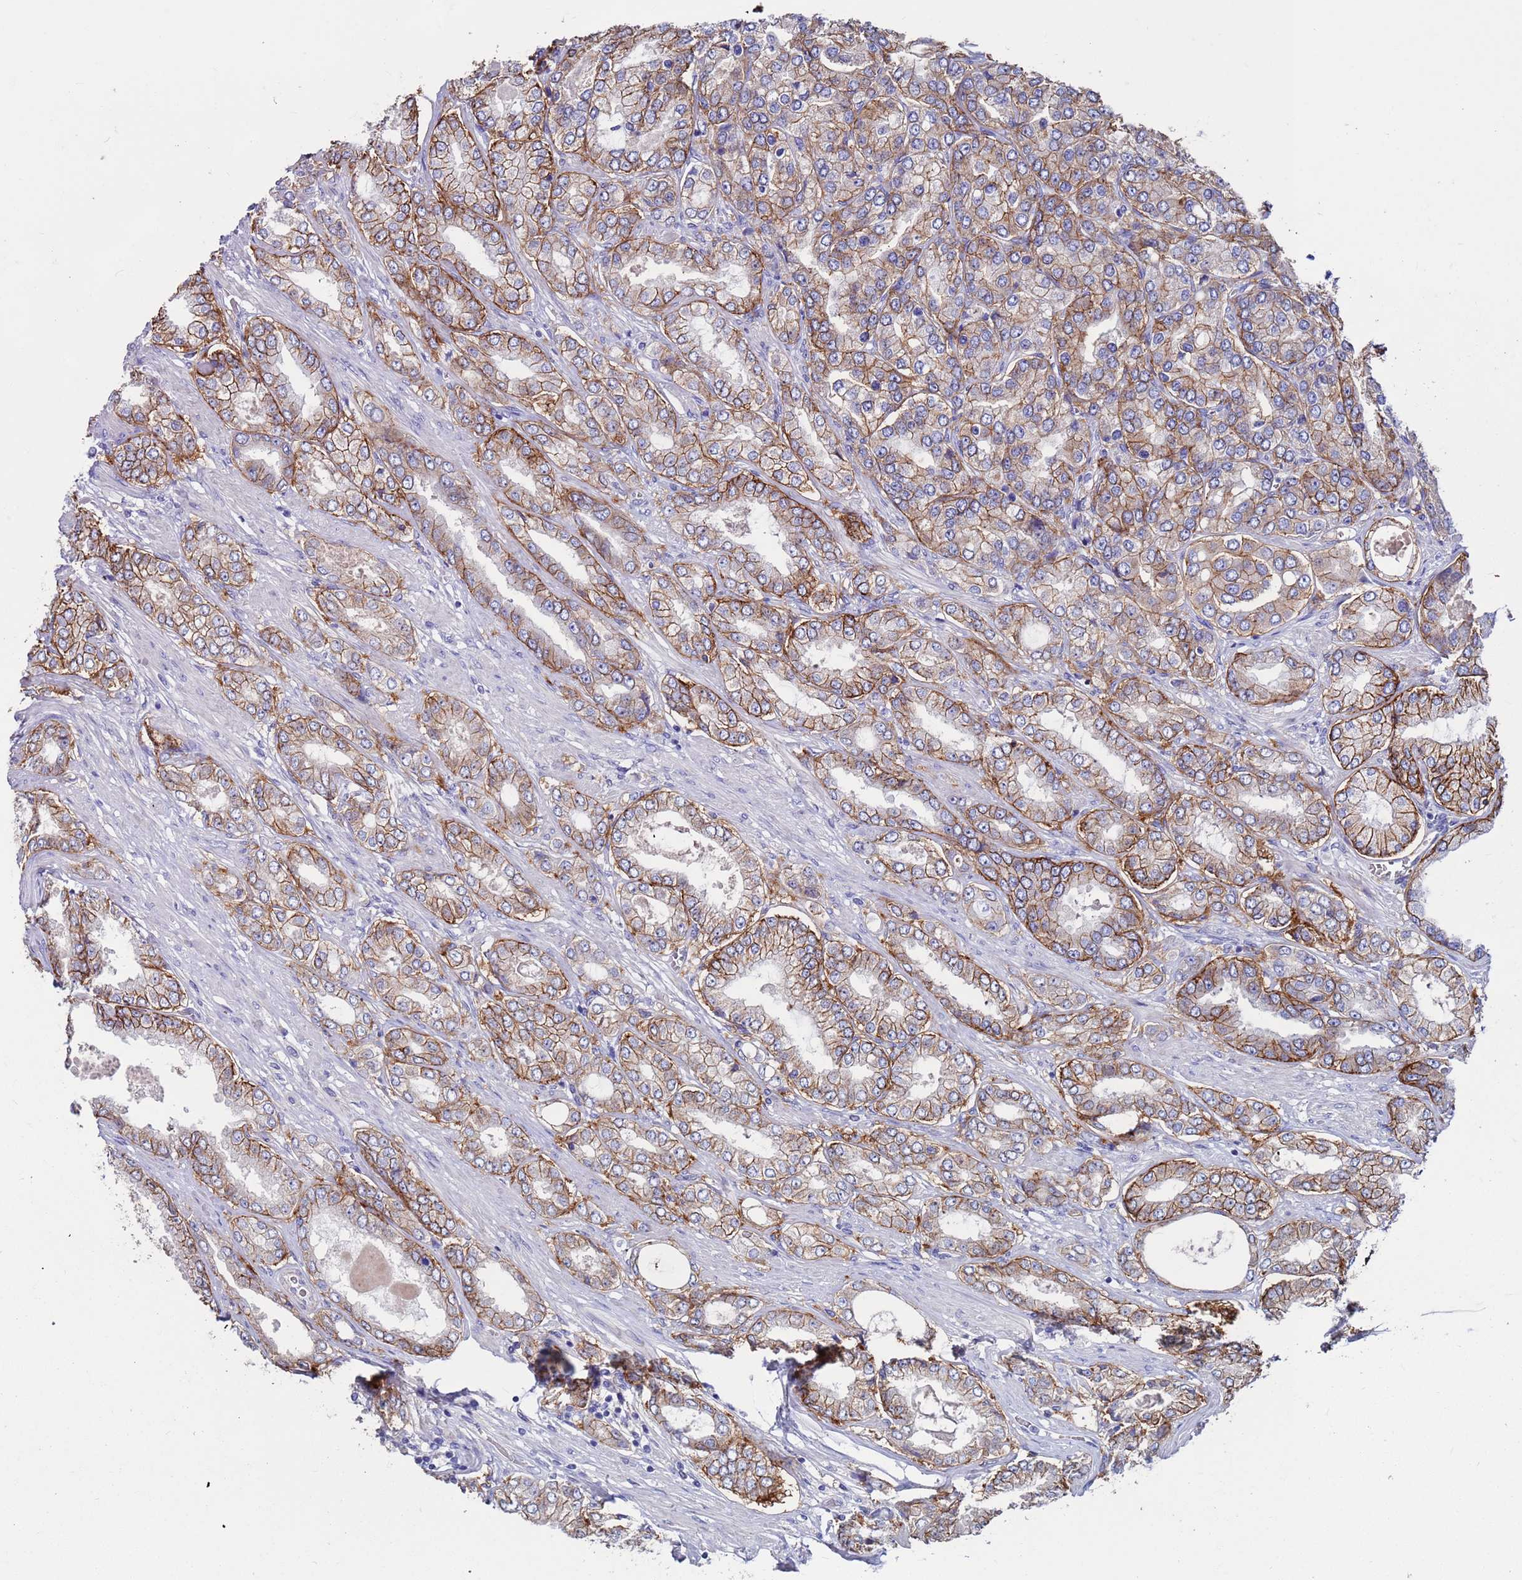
{"staining": {"intensity": "strong", "quantity": ">75%", "location": "cytoplasmic/membranous"}, "tissue": "prostate cancer", "cell_type": "Tumor cells", "image_type": "cancer", "snomed": [{"axis": "morphology", "description": "Adenocarcinoma, High grade"}, {"axis": "topography", "description": "Prostate"}], "caption": "The histopathology image demonstrates immunohistochemical staining of prostate adenocarcinoma (high-grade). There is strong cytoplasmic/membranous positivity is appreciated in about >75% of tumor cells.", "gene": "KRTCAP3", "patient": {"sex": "male", "age": 68}}